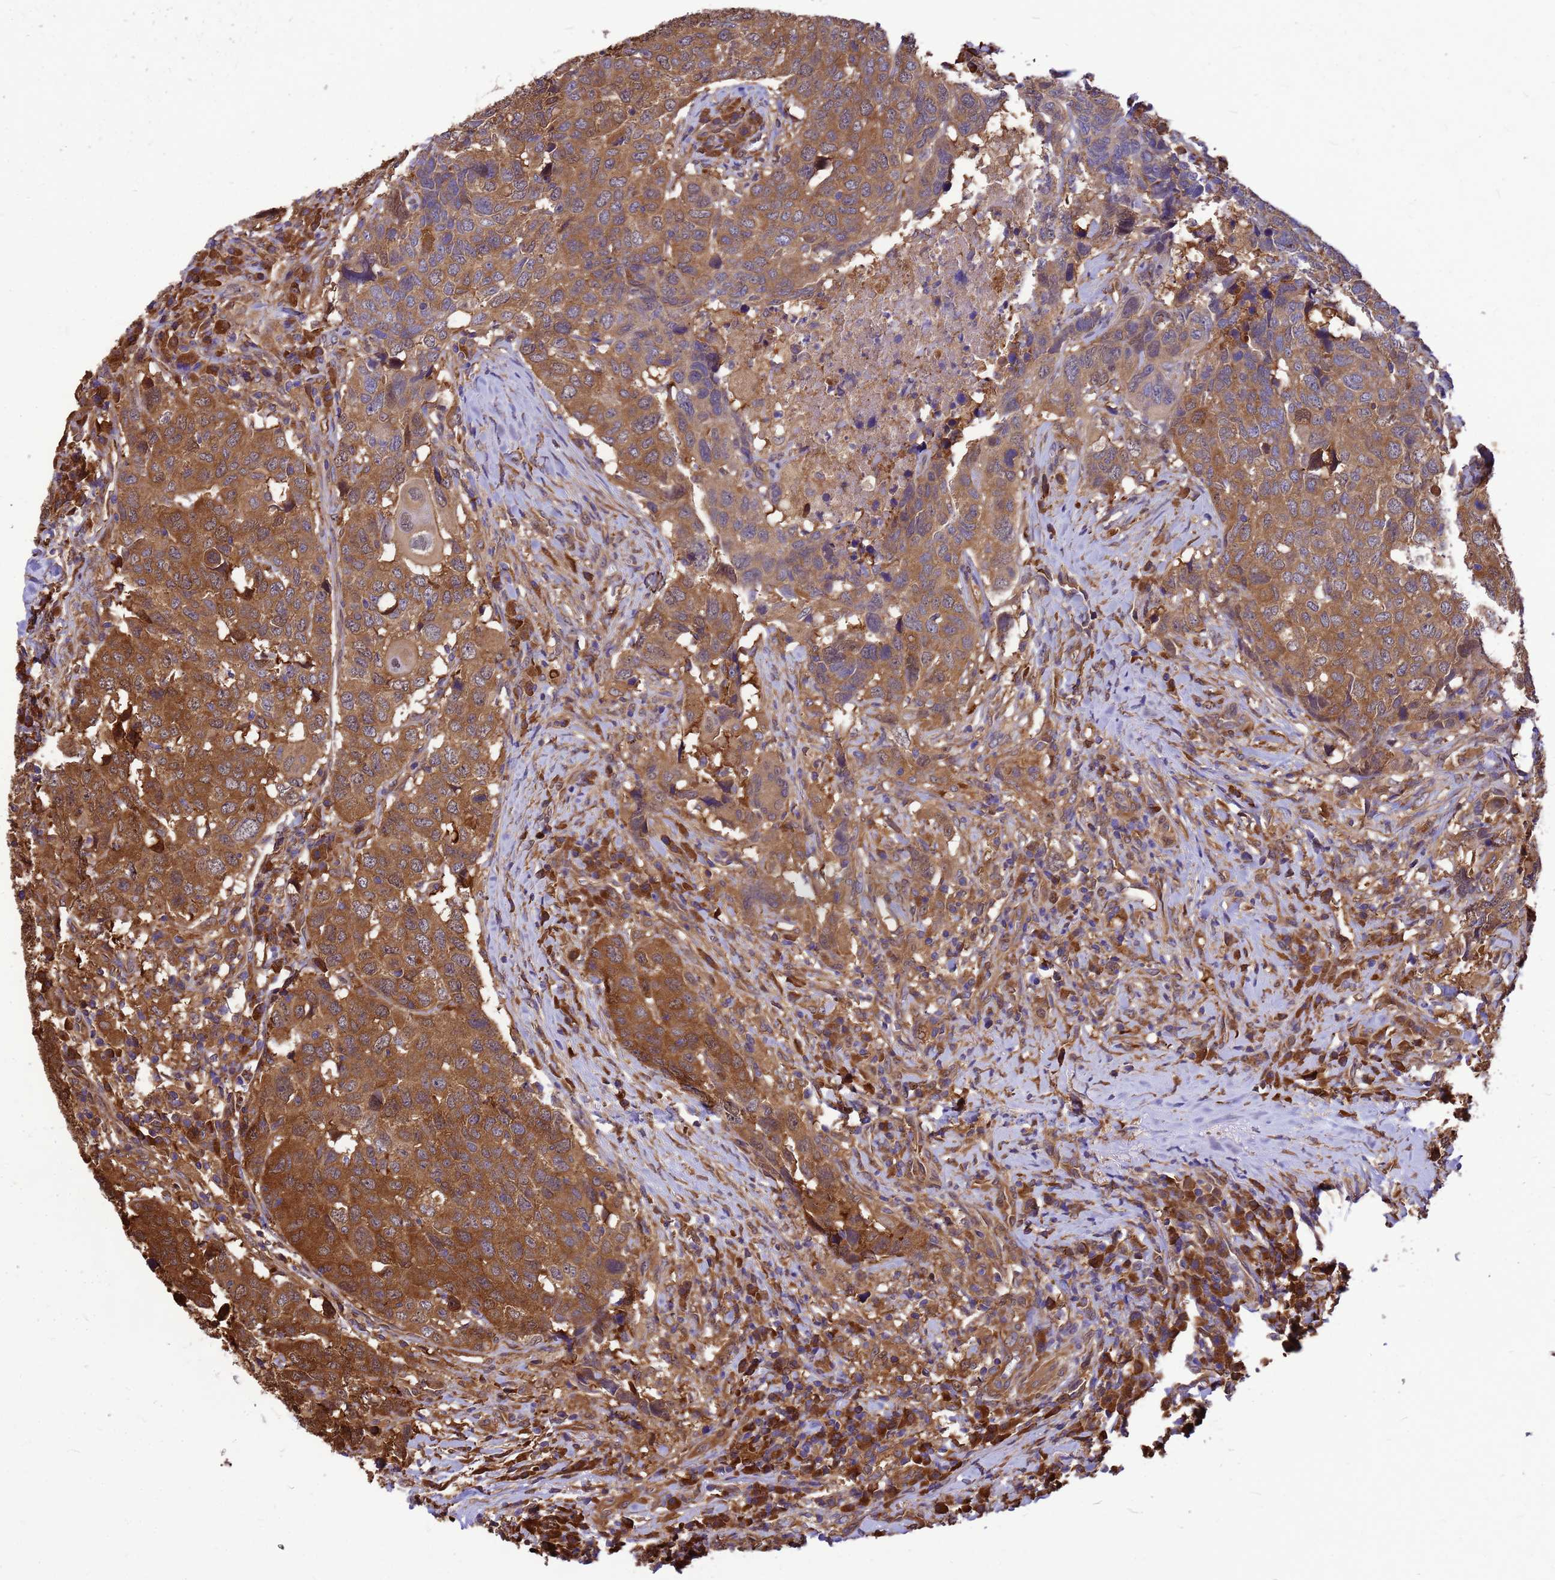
{"staining": {"intensity": "moderate", "quantity": ">75%", "location": "cytoplasmic/membranous"}, "tissue": "head and neck cancer", "cell_type": "Tumor cells", "image_type": "cancer", "snomed": [{"axis": "morphology", "description": "Squamous cell carcinoma, NOS"}, {"axis": "topography", "description": "Head-Neck"}], "caption": "Immunohistochemistry (IHC) of human head and neck cancer displays medium levels of moderate cytoplasmic/membranous positivity in approximately >75% of tumor cells. (DAB = brown stain, brightfield microscopy at high magnification).", "gene": "GID4", "patient": {"sex": "male", "age": 66}}